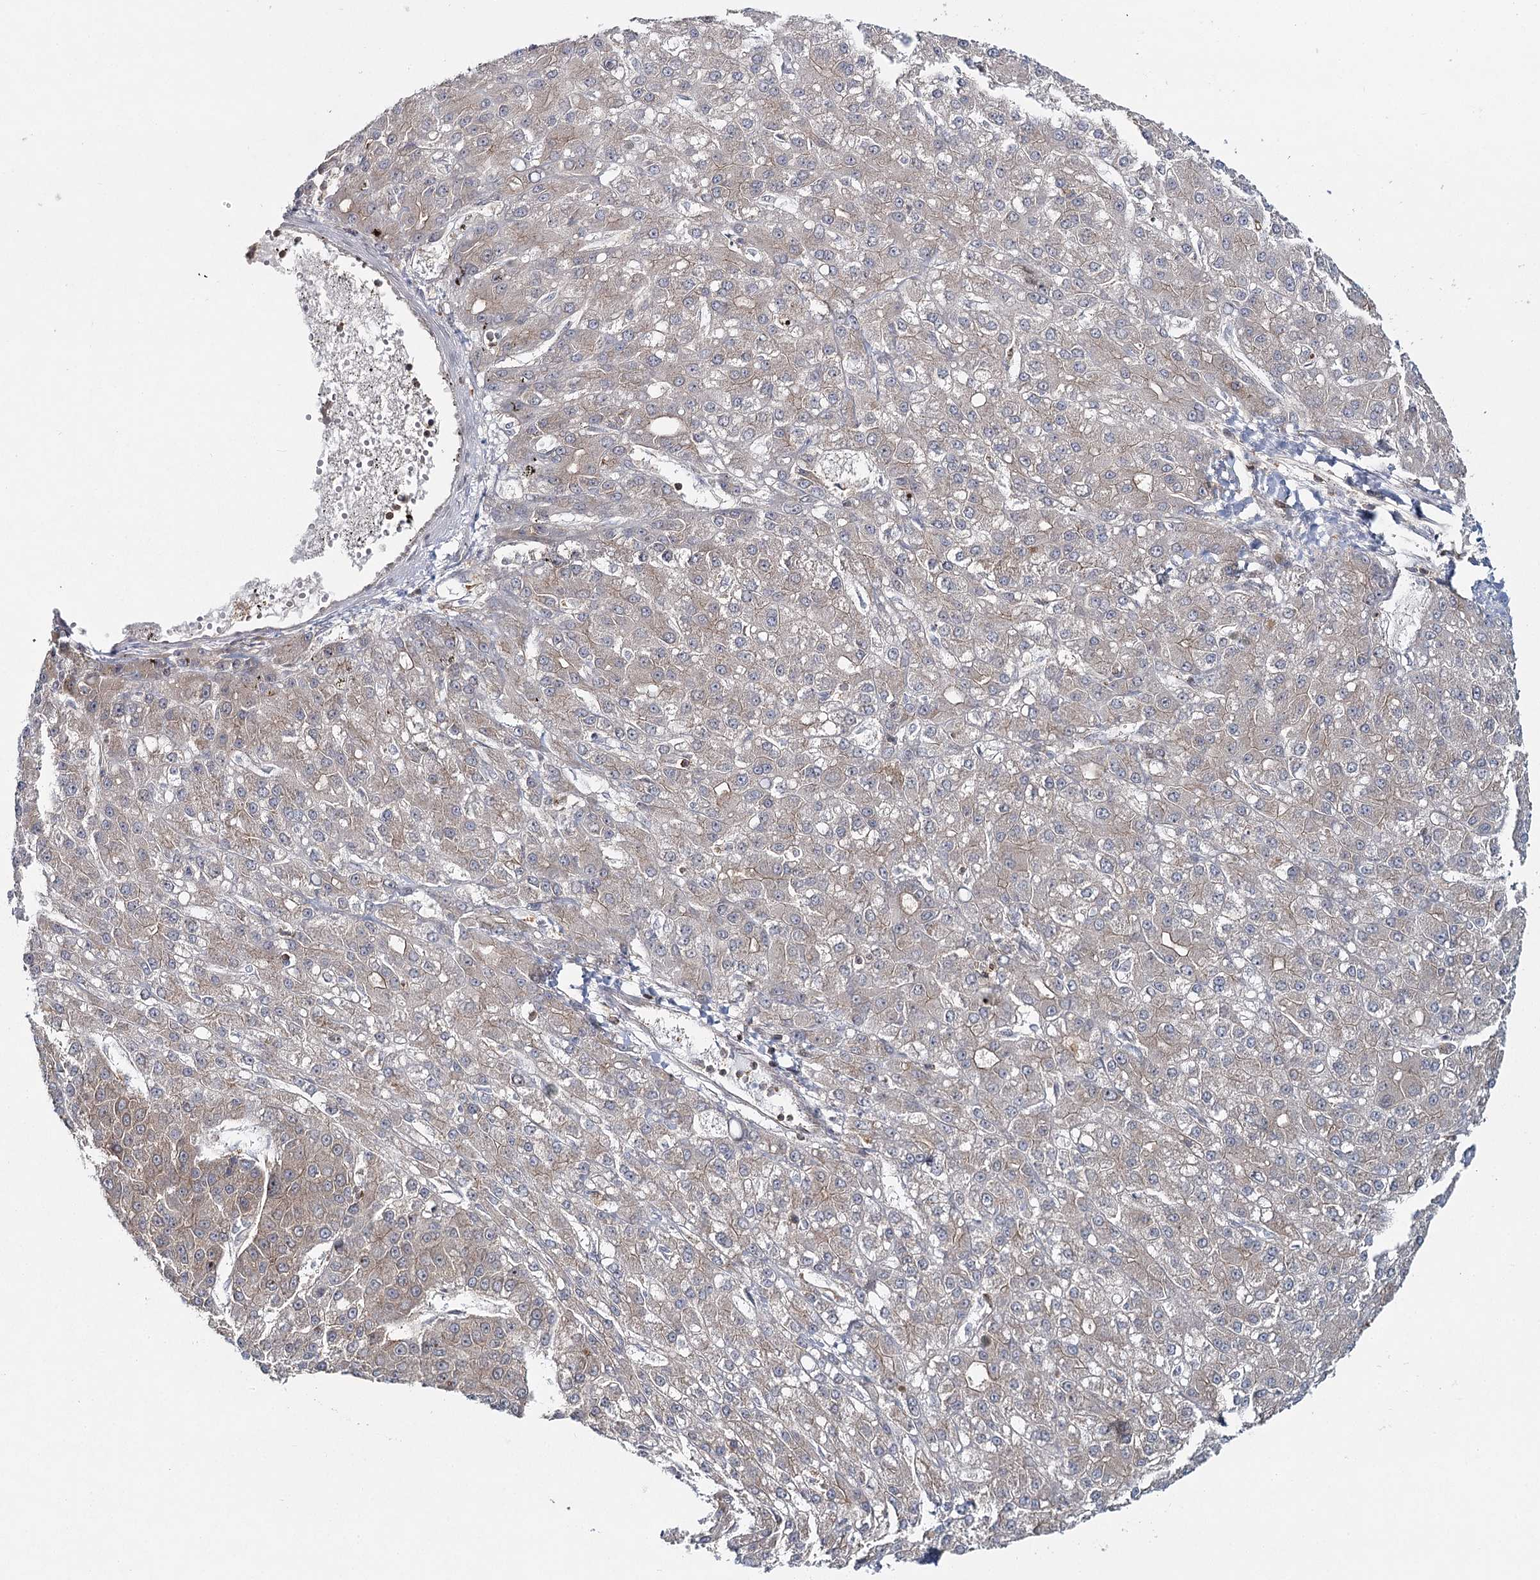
{"staining": {"intensity": "weak", "quantity": "<25%", "location": "cytoplasmic/membranous"}, "tissue": "liver cancer", "cell_type": "Tumor cells", "image_type": "cancer", "snomed": [{"axis": "morphology", "description": "Carcinoma, Hepatocellular, NOS"}, {"axis": "topography", "description": "Liver"}], "caption": "An immunohistochemistry photomicrograph of liver hepatocellular carcinoma is shown. There is no staining in tumor cells of liver hepatocellular carcinoma. (Brightfield microscopy of DAB (3,3'-diaminobenzidine) IHC at high magnification).", "gene": "FAM120B", "patient": {"sex": "male", "age": 67}}